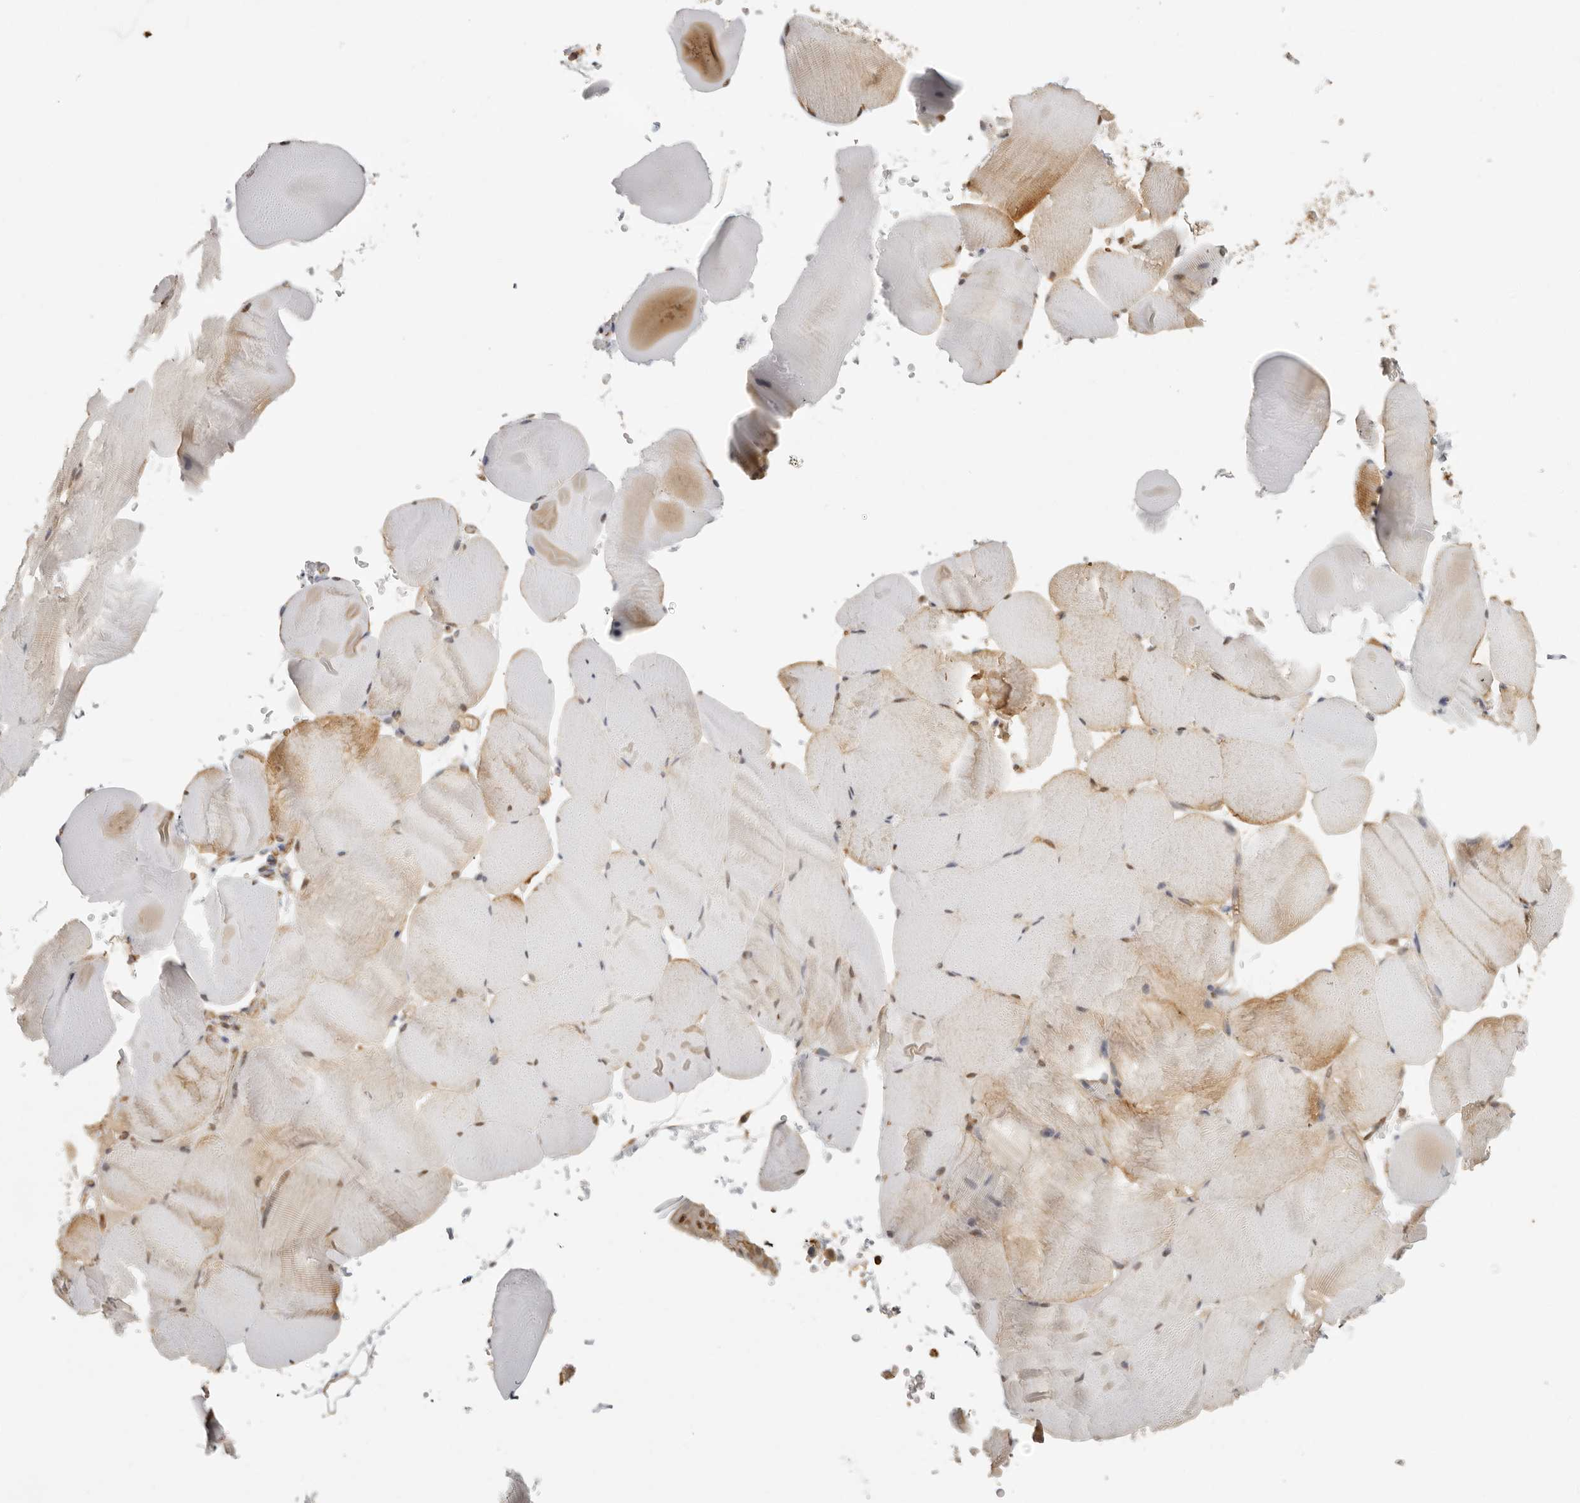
{"staining": {"intensity": "moderate", "quantity": "<25%", "location": "cytoplasmic/membranous"}, "tissue": "skeletal muscle", "cell_type": "Myocytes", "image_type": "normal", "snomed": [{"axis": "morphology", "description": "Normal tissue, NOS"}, {"axis": "topography", "description": "Skeletal muscle"}, {"axis": "topography", "description": "Parathyroid gland"}], "caption": "The image exhibits immunohistochemical staining of benign skeletal muscle. There is moderate cytoplasmic/membranous positivity is present in approximately <25% of myocytes.", "gene": "PSMA5", "patient": {"sex": "female", "age": 37}}